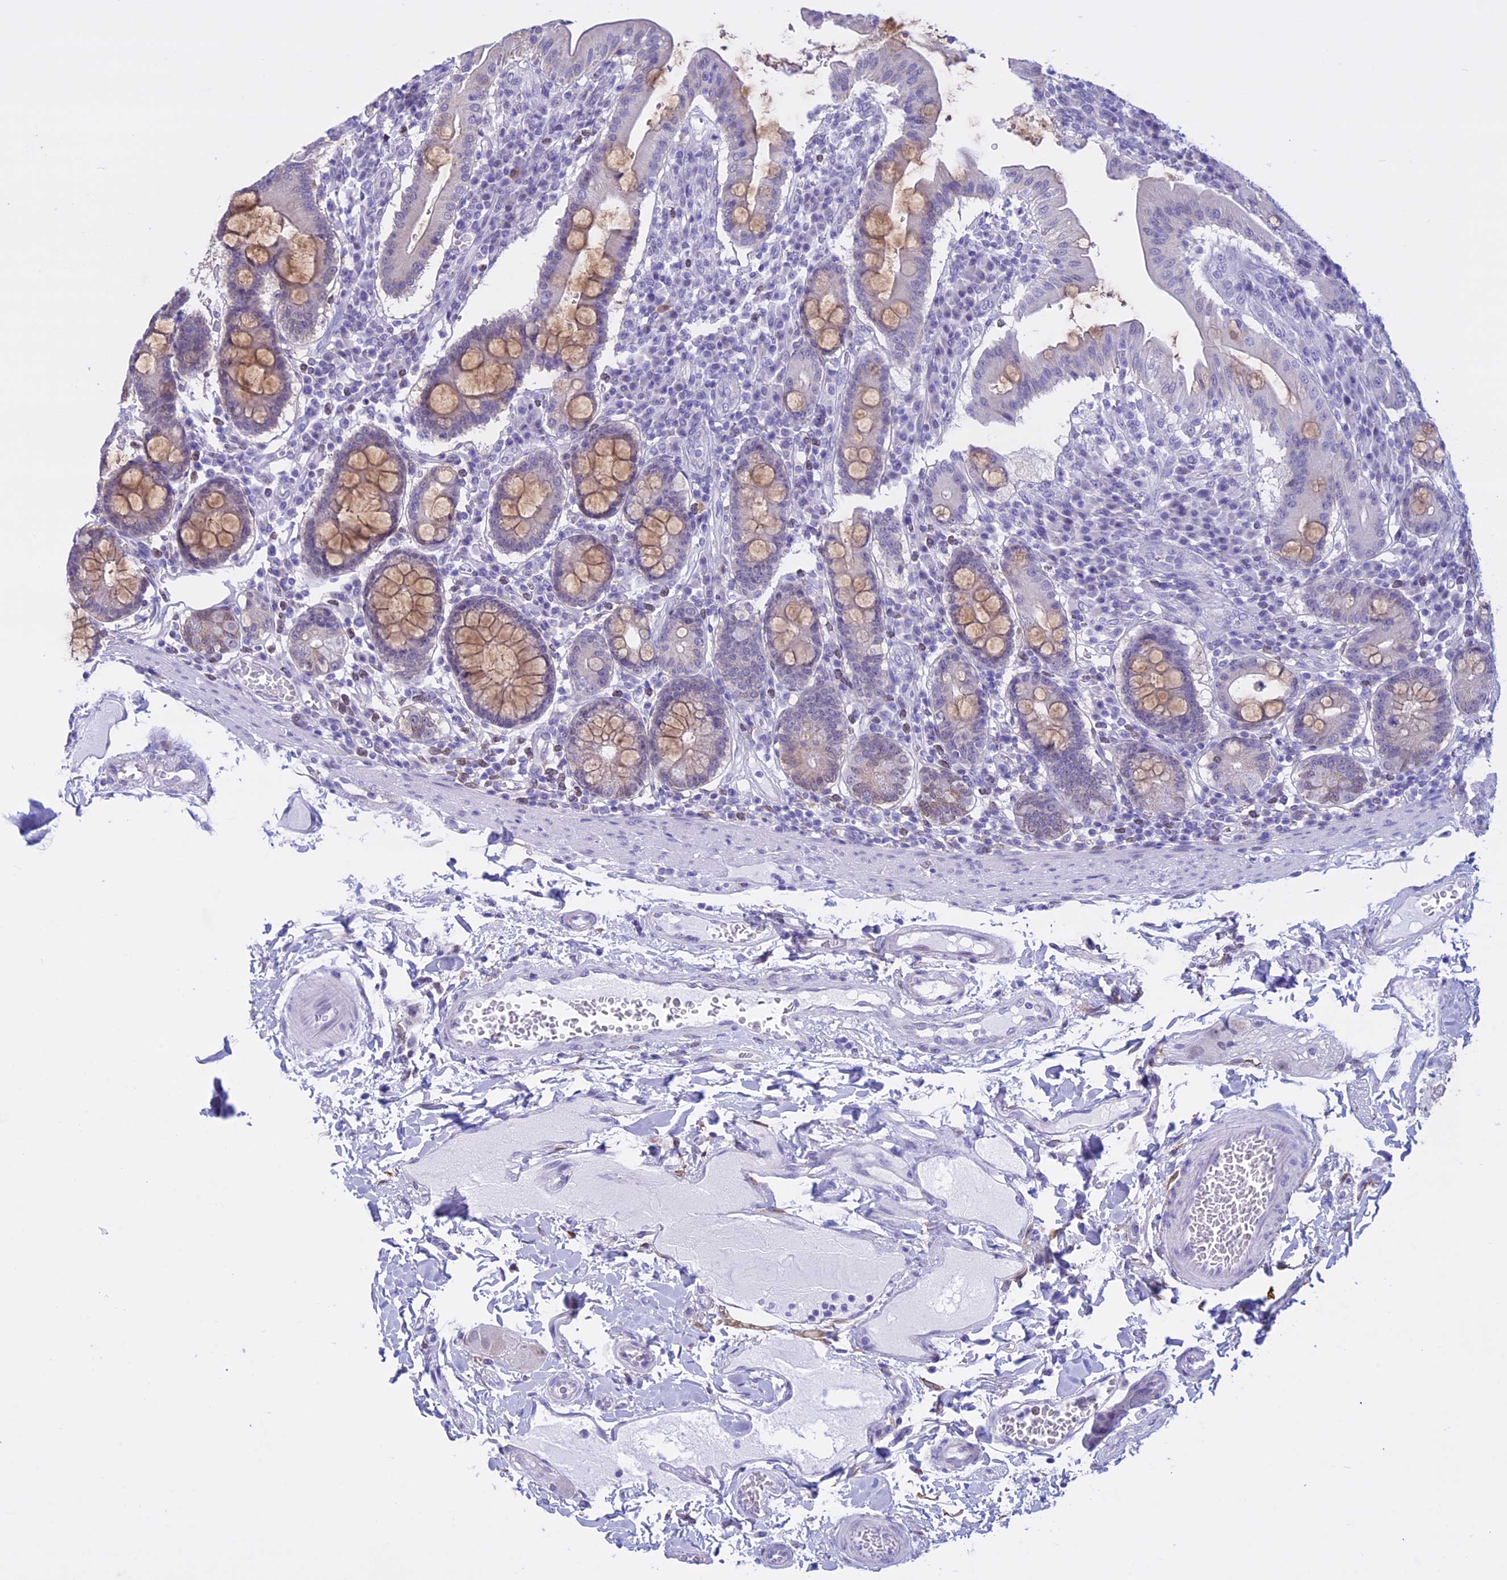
{"staining": {"intensity": "weak", "quantity": "25%-75%", "location": "cytoplasmic/membranous"}, "tissue": "duodenum", "cell_type": "Glandular cells", "image_type": "normal", "snomed": [{"axis": "morphology", "description": "Normal tissue, NOS"}, {"axis": "morphology", "description": "Adenocarcinoma, NOS"}, {"axis": "topography", "description": "Pancreas"}, {"axis": "topography", "description": "Duodenum"}], "caption": "The histopathology image reveals immunohistochemical staining of unremarkable duodenum. There is weak cytoplasmic/membranous positivity is identified in approximately 25%-75% of glandular cells. The protein of interest is stained brown, and the nuclei are stained in blue (DAB (3,3'-diaminobenzidine) IHC with brightfield microscopy, high magnification).", "gene": "LHFPL2", "patient": {"sex": "male", "age": 50}}